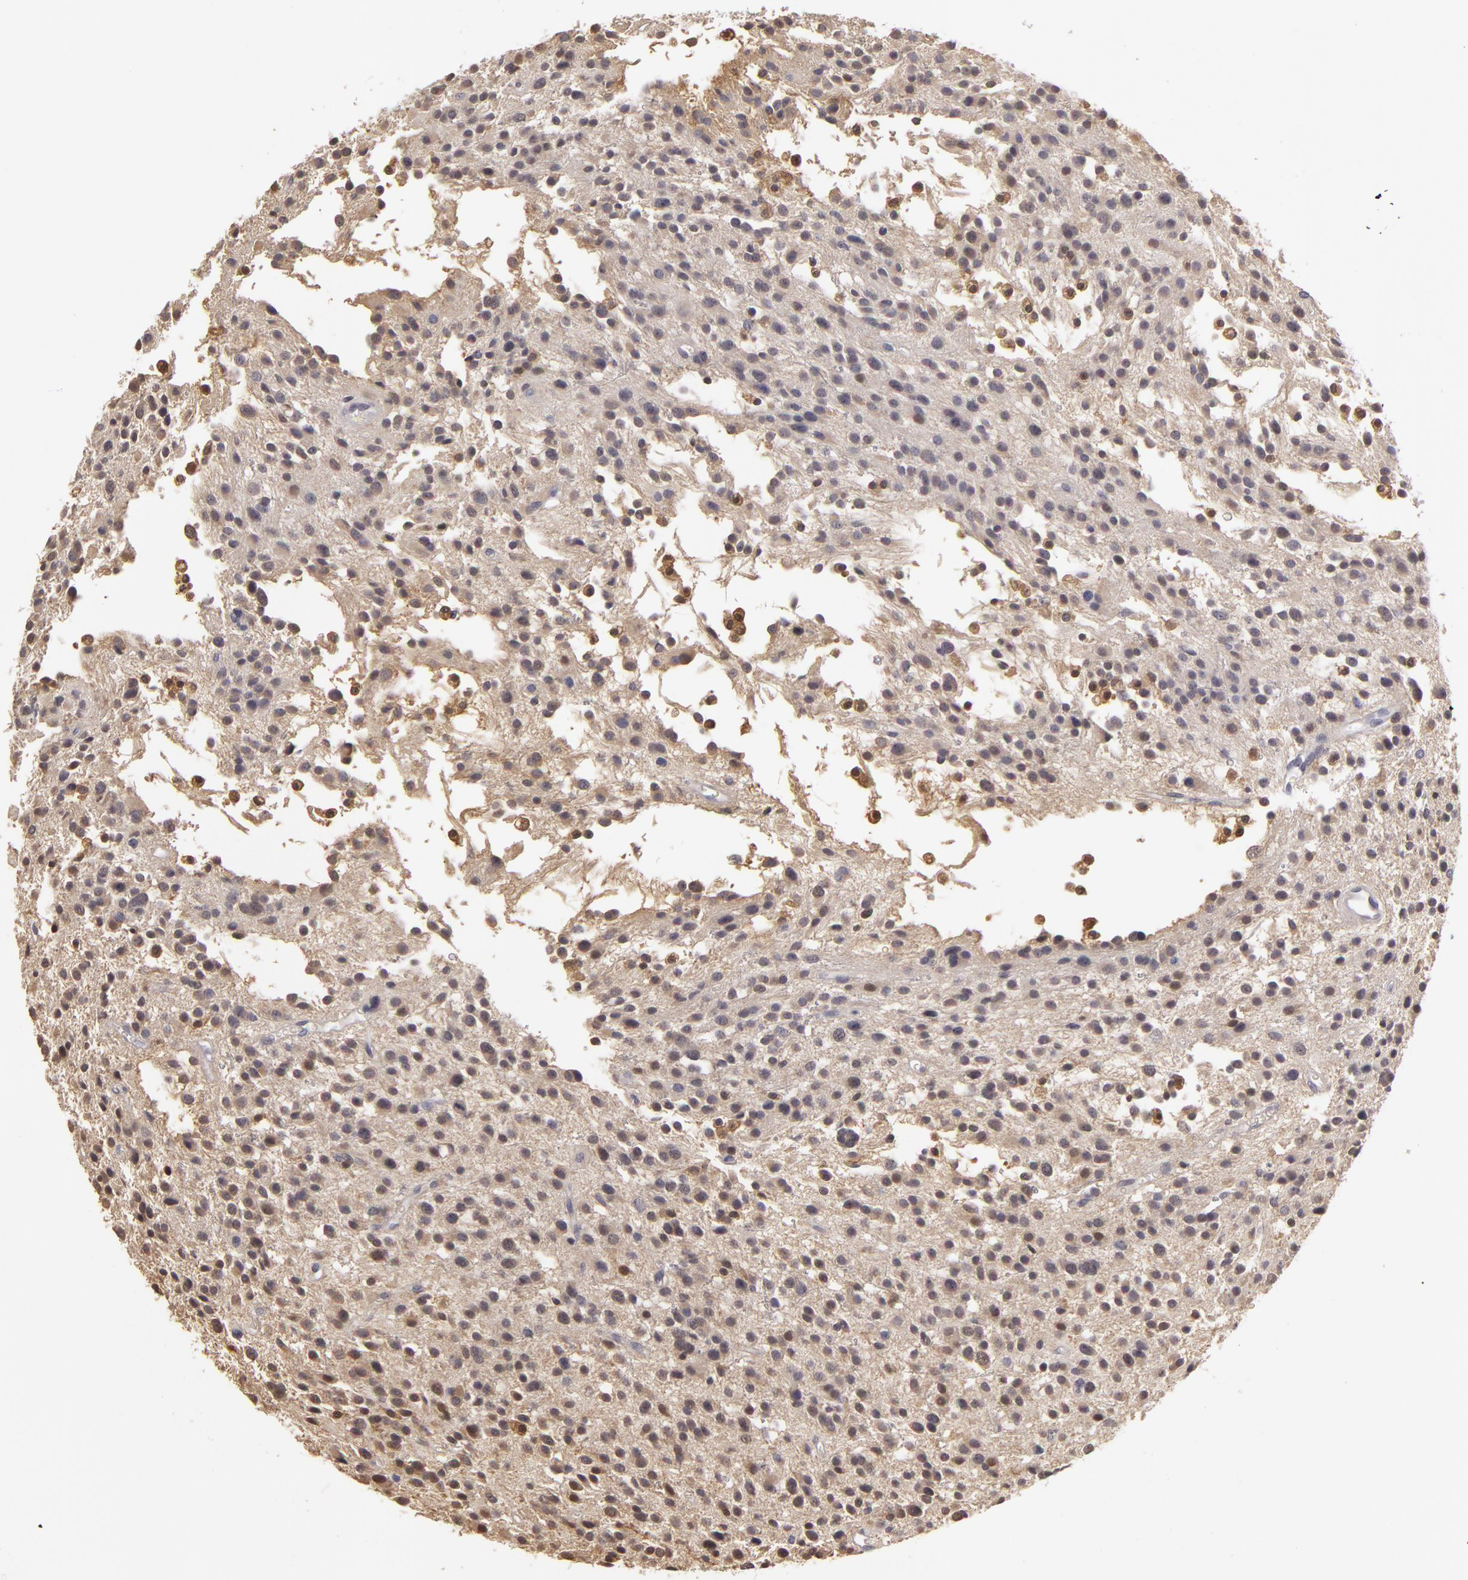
{"staining": {"intensity": "negative", "quantity": "none", "location": "none"}, "tissue": "glioma", "cell_type": "Tumor cells", "image_type": "cancer", "snomed": [{"axis": "morphology", "description": "Glioma, malignant, Low grade"}, {"axis": "topography", "description": "Brain"}], "caption": "Glioma was stained to show a protein in brown. There is no significant staining in tumor cells.", "gene": "GNPDA1", "patient": {"sex": "female", "age": 36}}